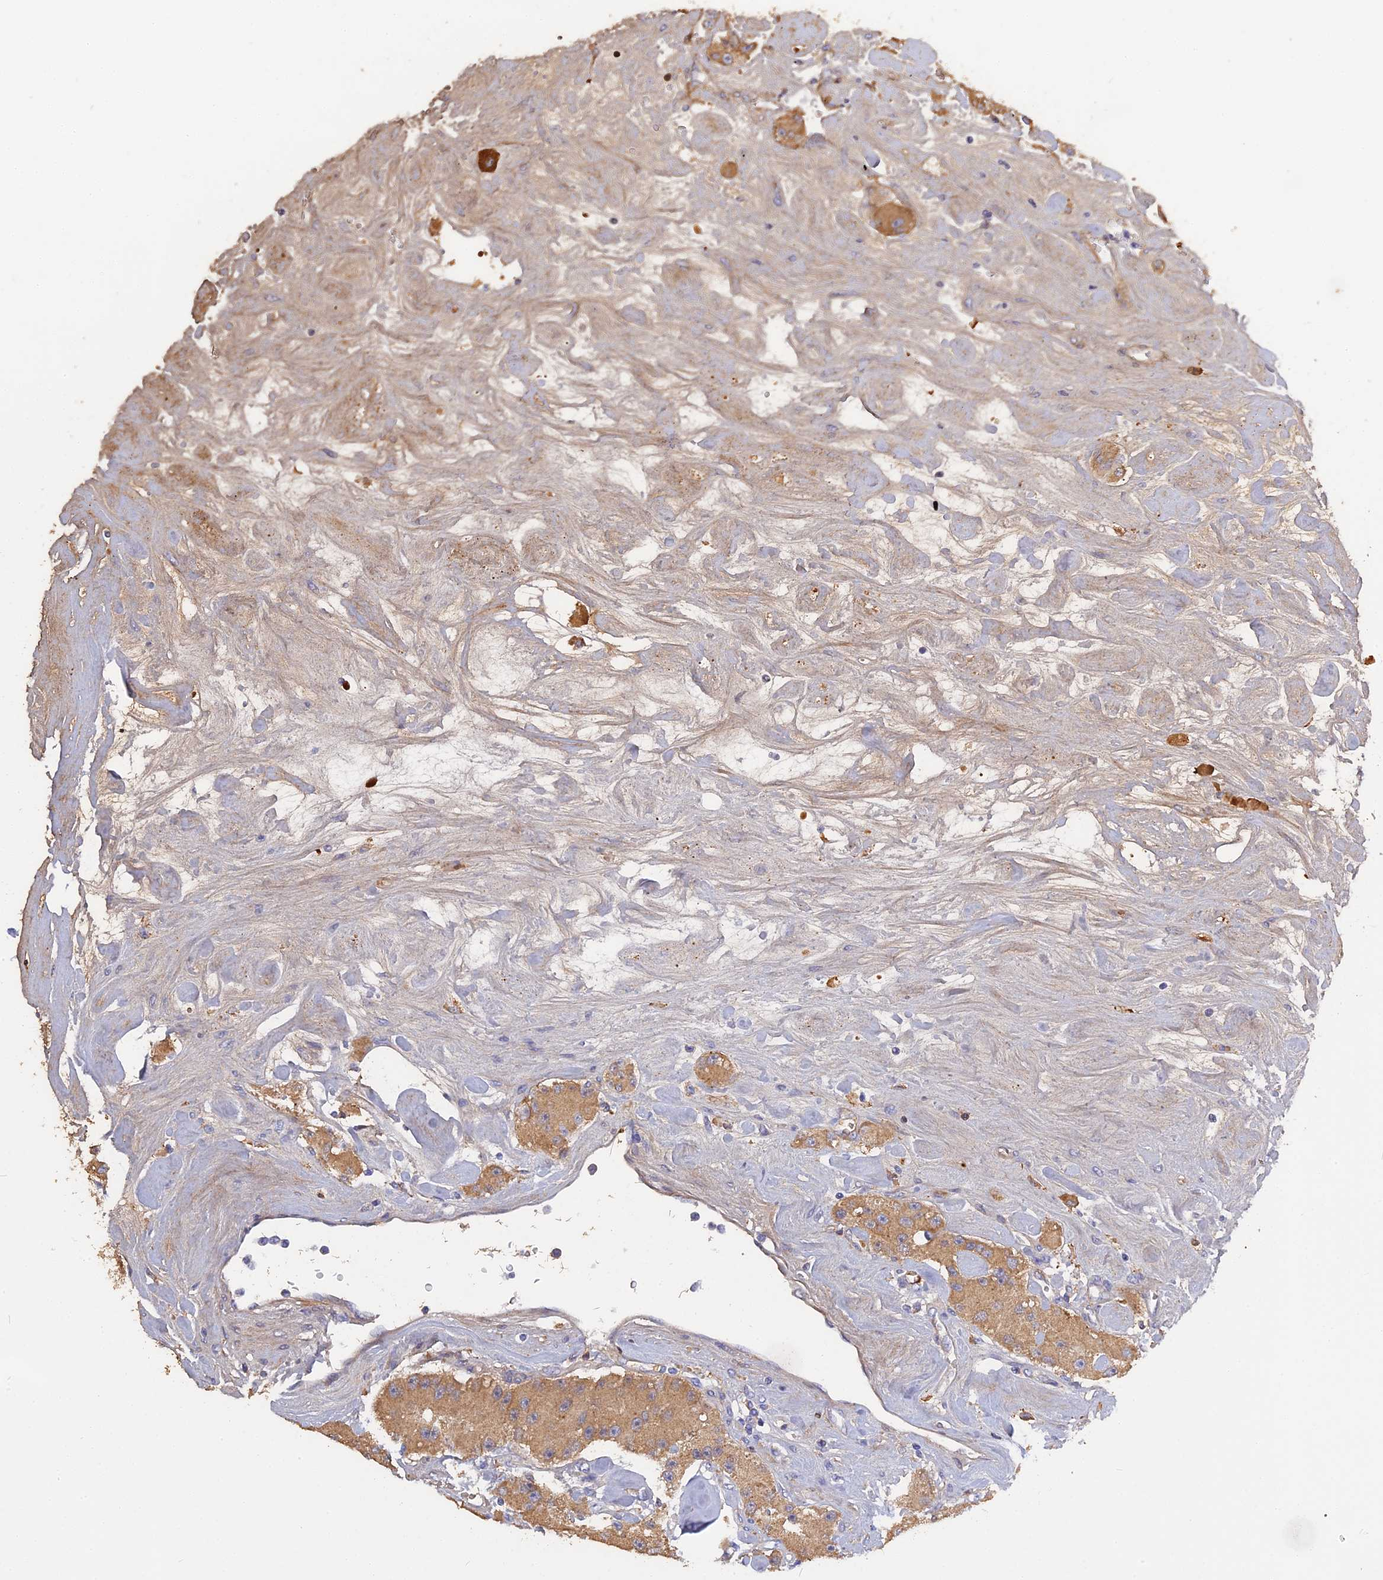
{"staining": {"intensity": "moderate", "quantity": ">75%", "location": "cytoplasmic/membranous"}, "tissue": "carcinoid", "cell_type": "Tumor cells", "image_type": "cancer", "snomed": [{"axis": "morphology", "description": "Carcinoid, malignant, NOS"}, {"axis": "topography", "description": "Pancreas"}], "caption": "Brown immunohistochemical staining in human carcinoid exhibits moderate cytoplasmic/membranous staining in approximately >75% of tumor cells.", "gene": "PZP", "patient": {"sex": "male", "age": 41}}